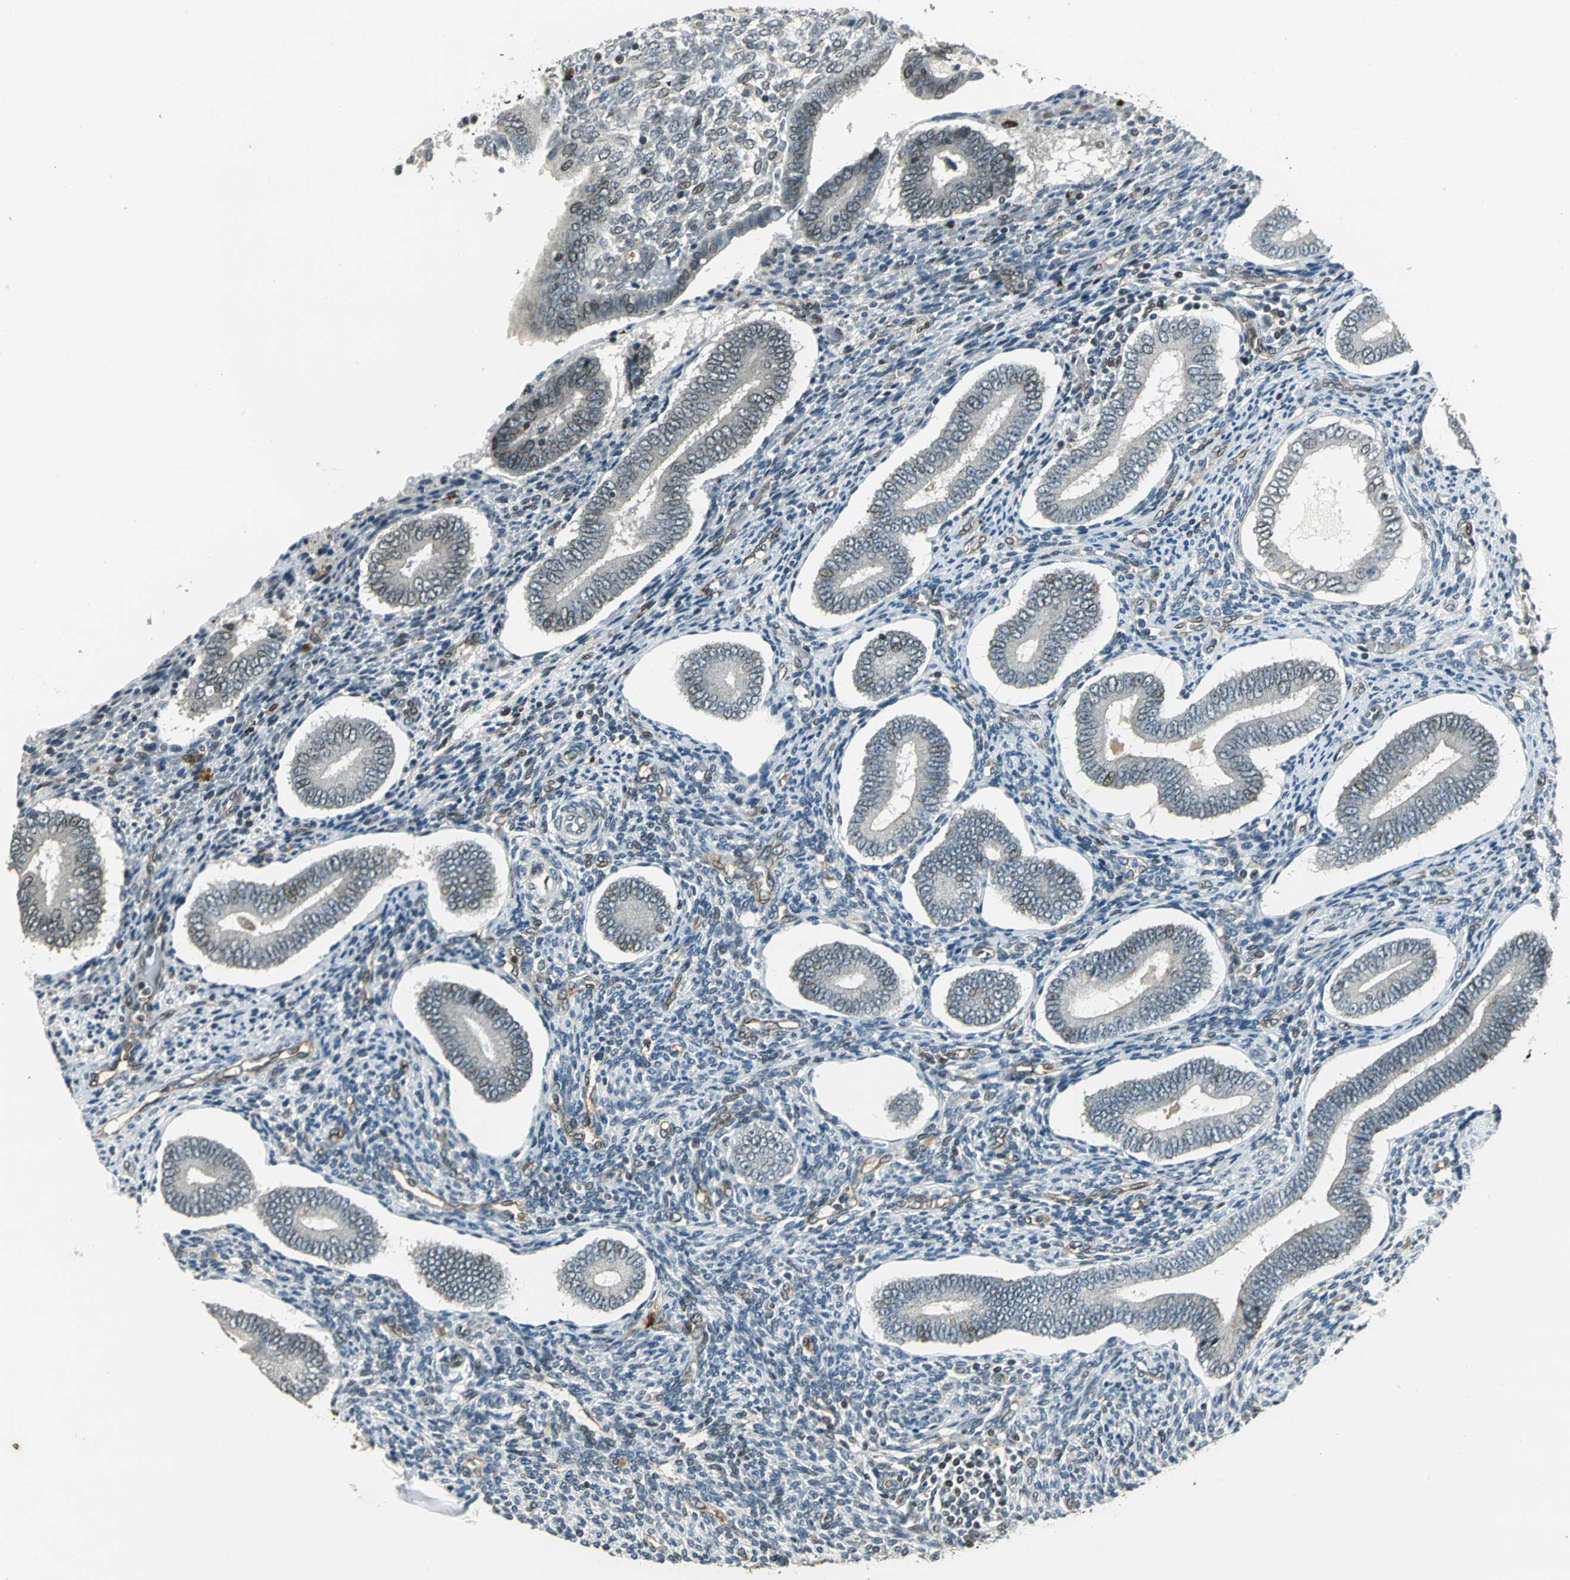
{"staining": {"intensity": "strong", "quantity": "<25%", "location": "nuclear"}, "tissue": "endometrium", "cell_type": "Cells in endometrial stroma", "image_type": "normal", "snomed": [{"axis": "morphology", "description": "Normal tissue, NOS"}, {"axis": "topography", "description": "Endometrium"}], "caption": "Immunohistochemical staining of benign endometrium exhibits medium levels of strong nuclear staining in approximately <25% of cells in endometrial stroma. (Stains: DAB in brown, nuclei in blue, Microscopy: brightfield microscopy at high magnification).", "gene": "BRIP1", "patient": {"sex": "female", "age": 42}}